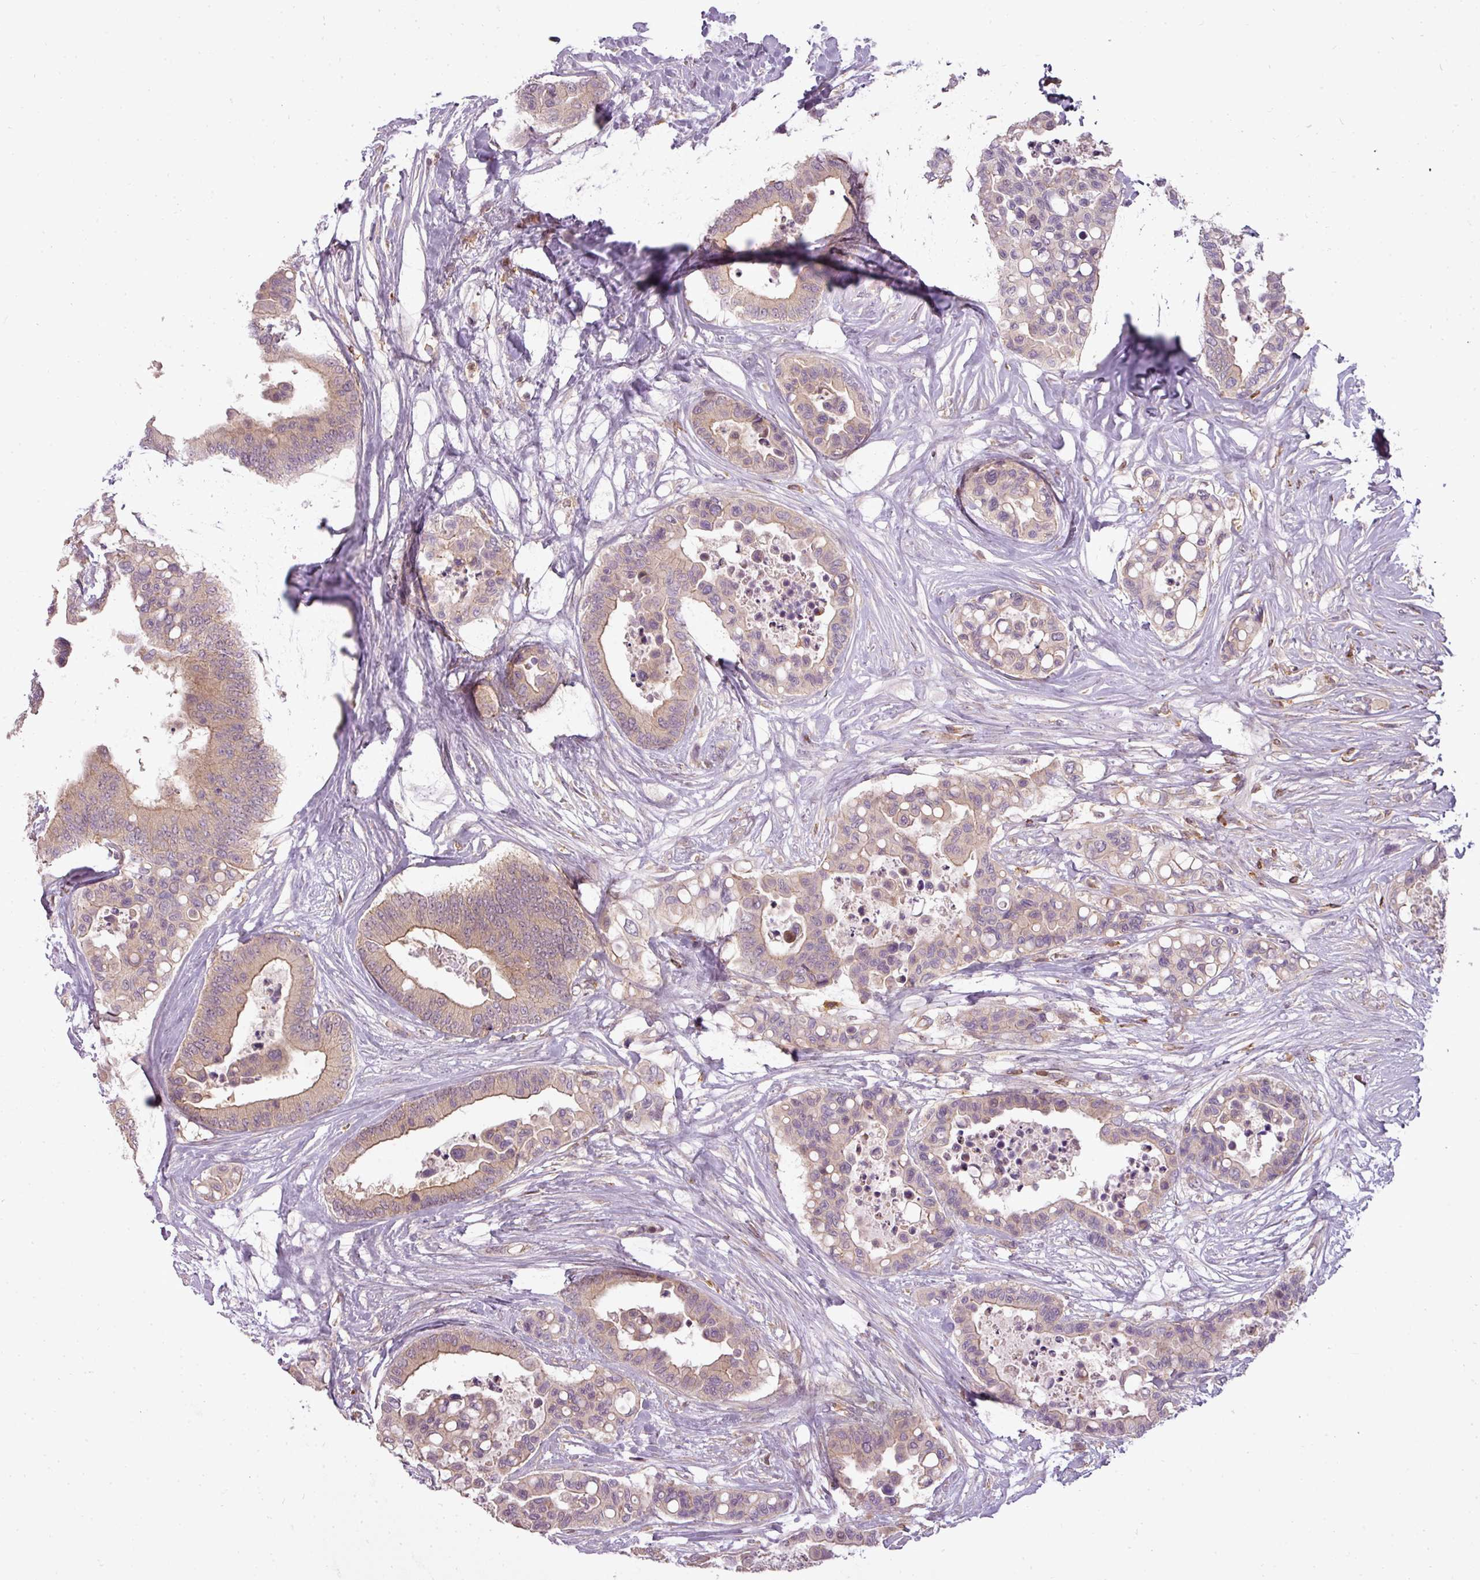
{"staining": {"intensity": "weak", "quantity": "25%-75%", "location": "cytoplasmic/membranous"}, "tissue": "colorectal cancer", "cell_type": "Tumor cells", "image_type": "cancer", "snomed": [{"axis": "morphology", "description": "Adenocarcinoma, NOS"}, {"axis": "topography", "description": "Colon"}], "caption": "Colorectal cancer (adenocarcinoma) tissue demonstrates weak cytoplasmic/membranous staining in about 25%-75% of tumor cells", "gene": "STK4", "patient": {"sex": "male", "age": 82}}